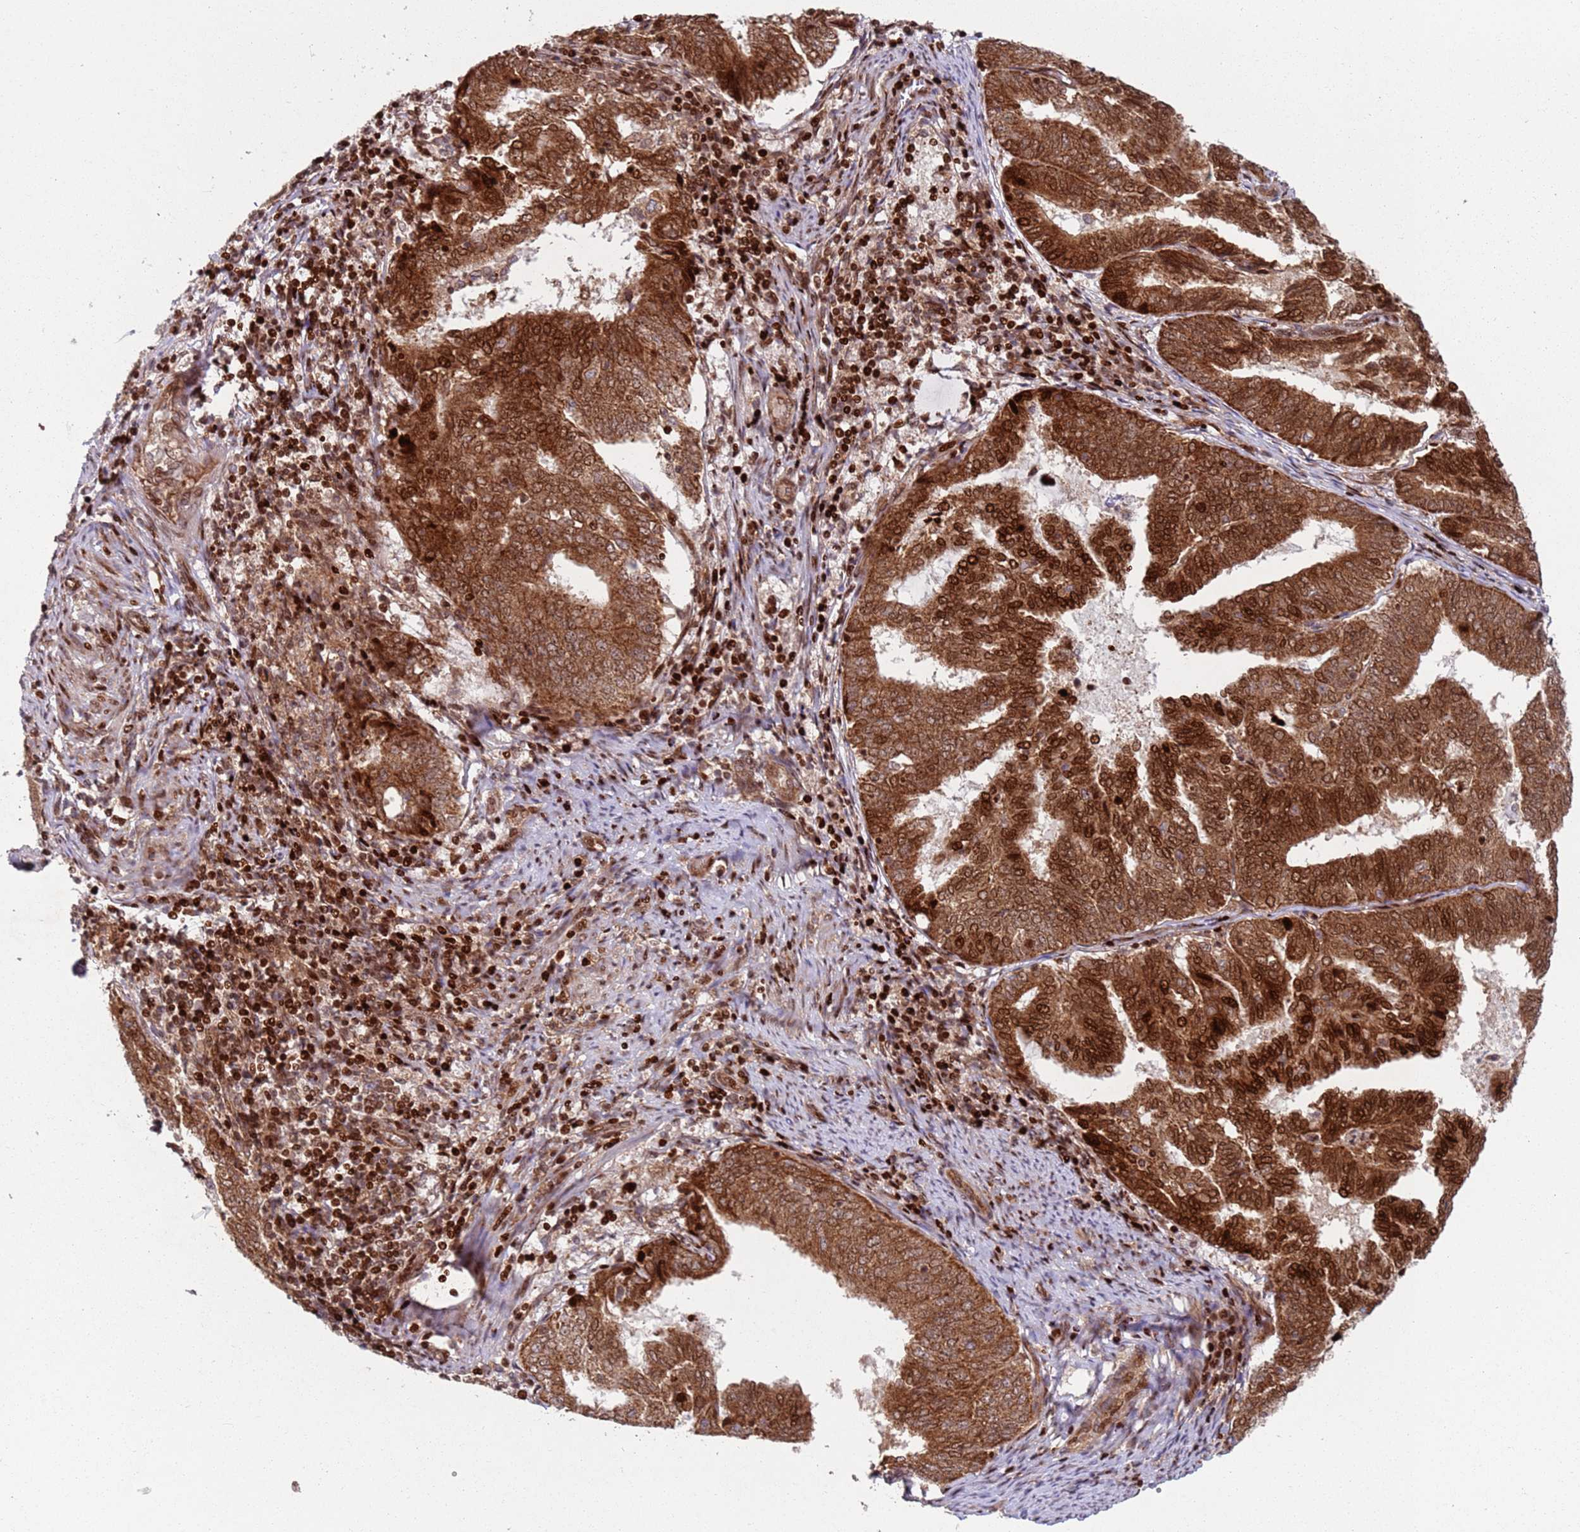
{"staining": {"intensity": "strong", "quantity": ">75%", "location": "cytoplasmic/membranous,nuclear"}, "tissue": "endometrial cancer", "cell_type": "Tumor cells", "image_type": "cancer", "snomed": [{"axis": "morphology", "description": "Adenocarcinoma, NOS"}, {"axis": "topography", "description": "Endometrium"}], "caption": "Brown immunohistochemical staining in endometrial adenocarcinoma shows strong cytoplasmic/membranous and nuclear staining in approximately >75% of tumor cells.", "gene": "HNRNPLL", "patient": {"sex": "female", "age": 80}}